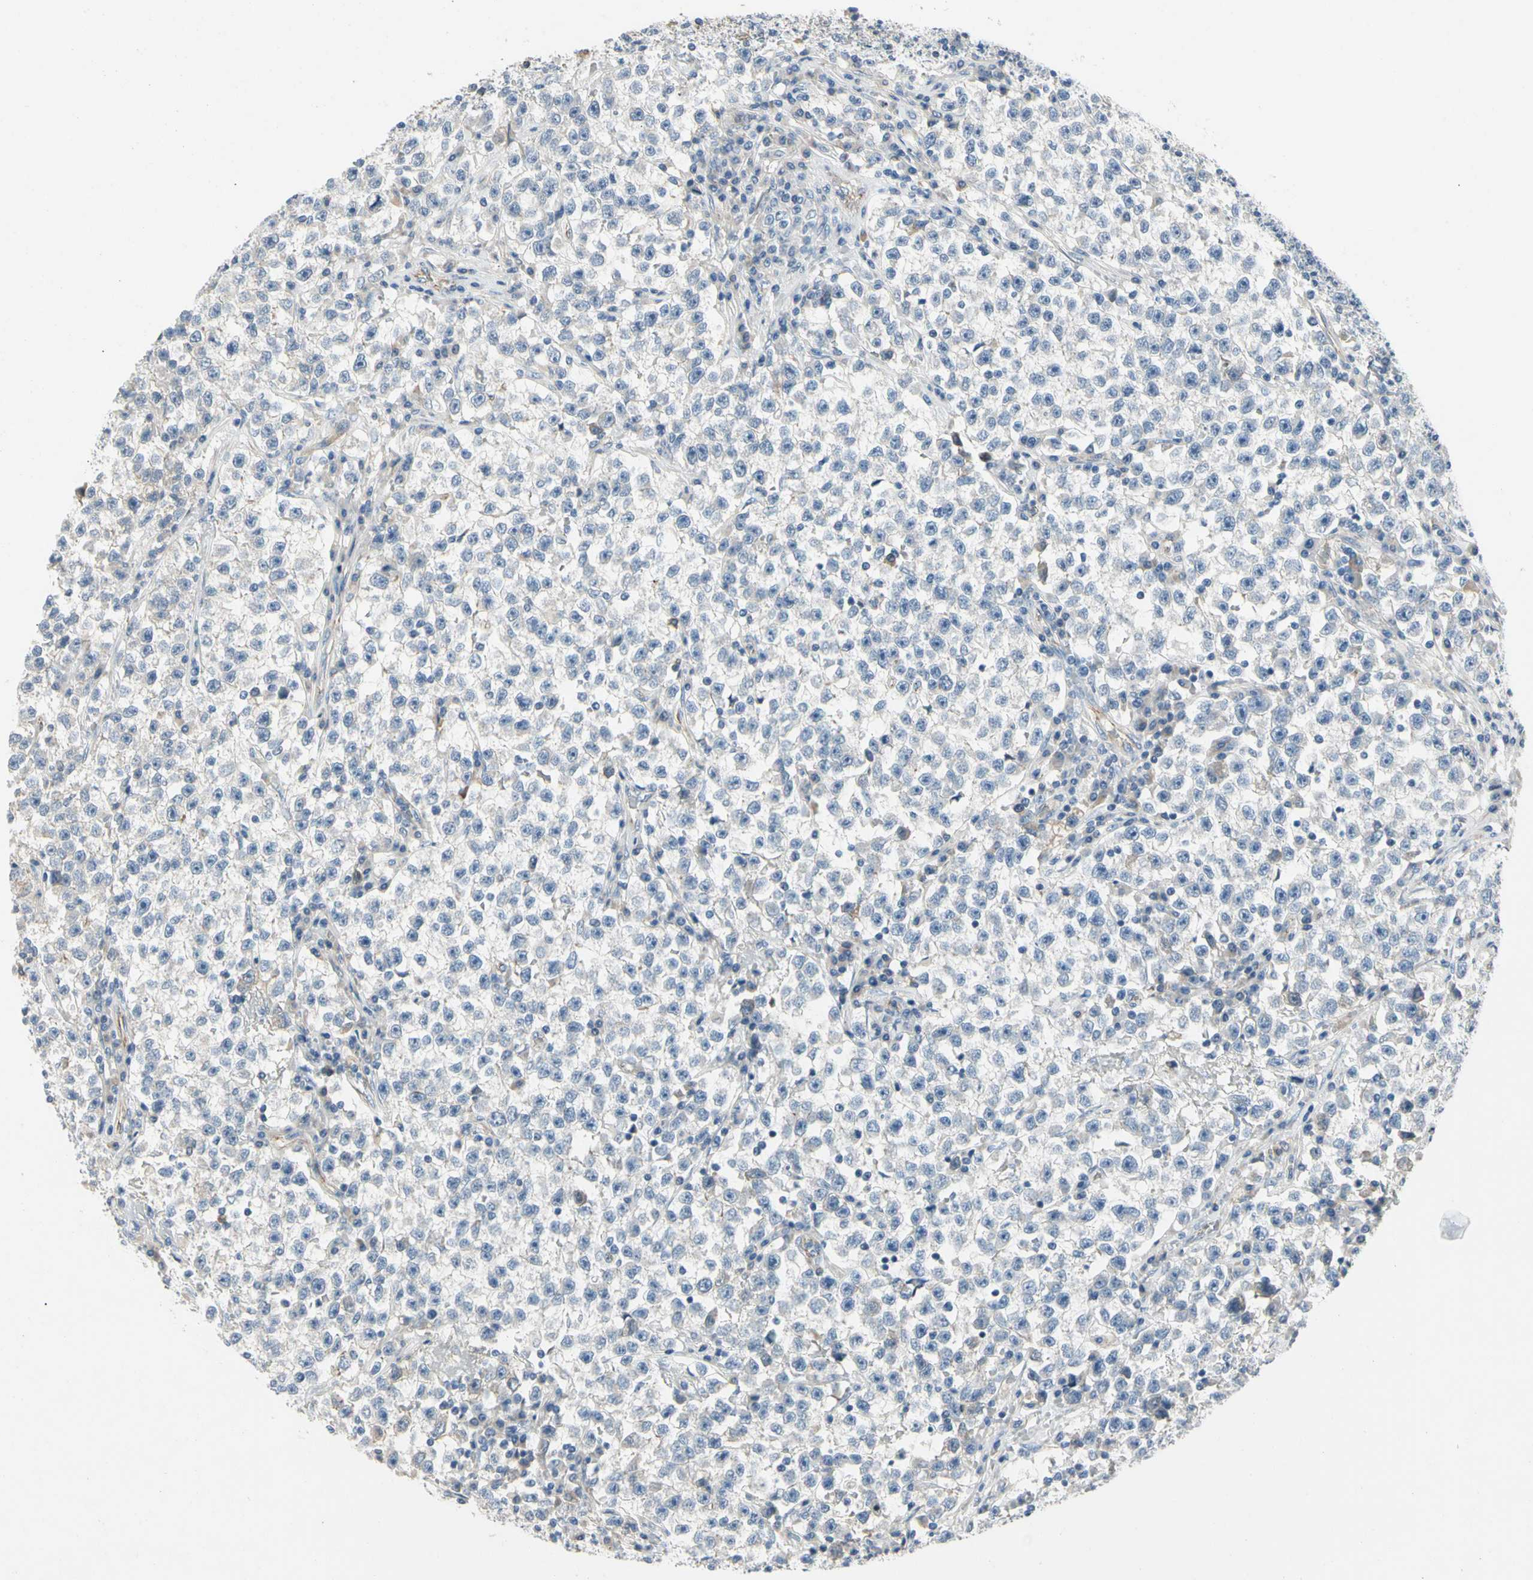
{"staining": {"intensity": "negative", "quantity": "none", "location": "none"}, "tissue": "testis cancer", "cell_type": "Tumor cells", "image_type": "cancer", "snomed": [{"axis": "morphology", "description": "Seminoma, NOS"}, {"axis": "topography", "description": "Testis"}], "caption": "High power microscopy histopathology image of an immunohistochemistry micrograph of testis cancer, revealing no significant expression in tumor cells.", "gene": "LGR6", "patient": {"sex": "male", "age": 22}}